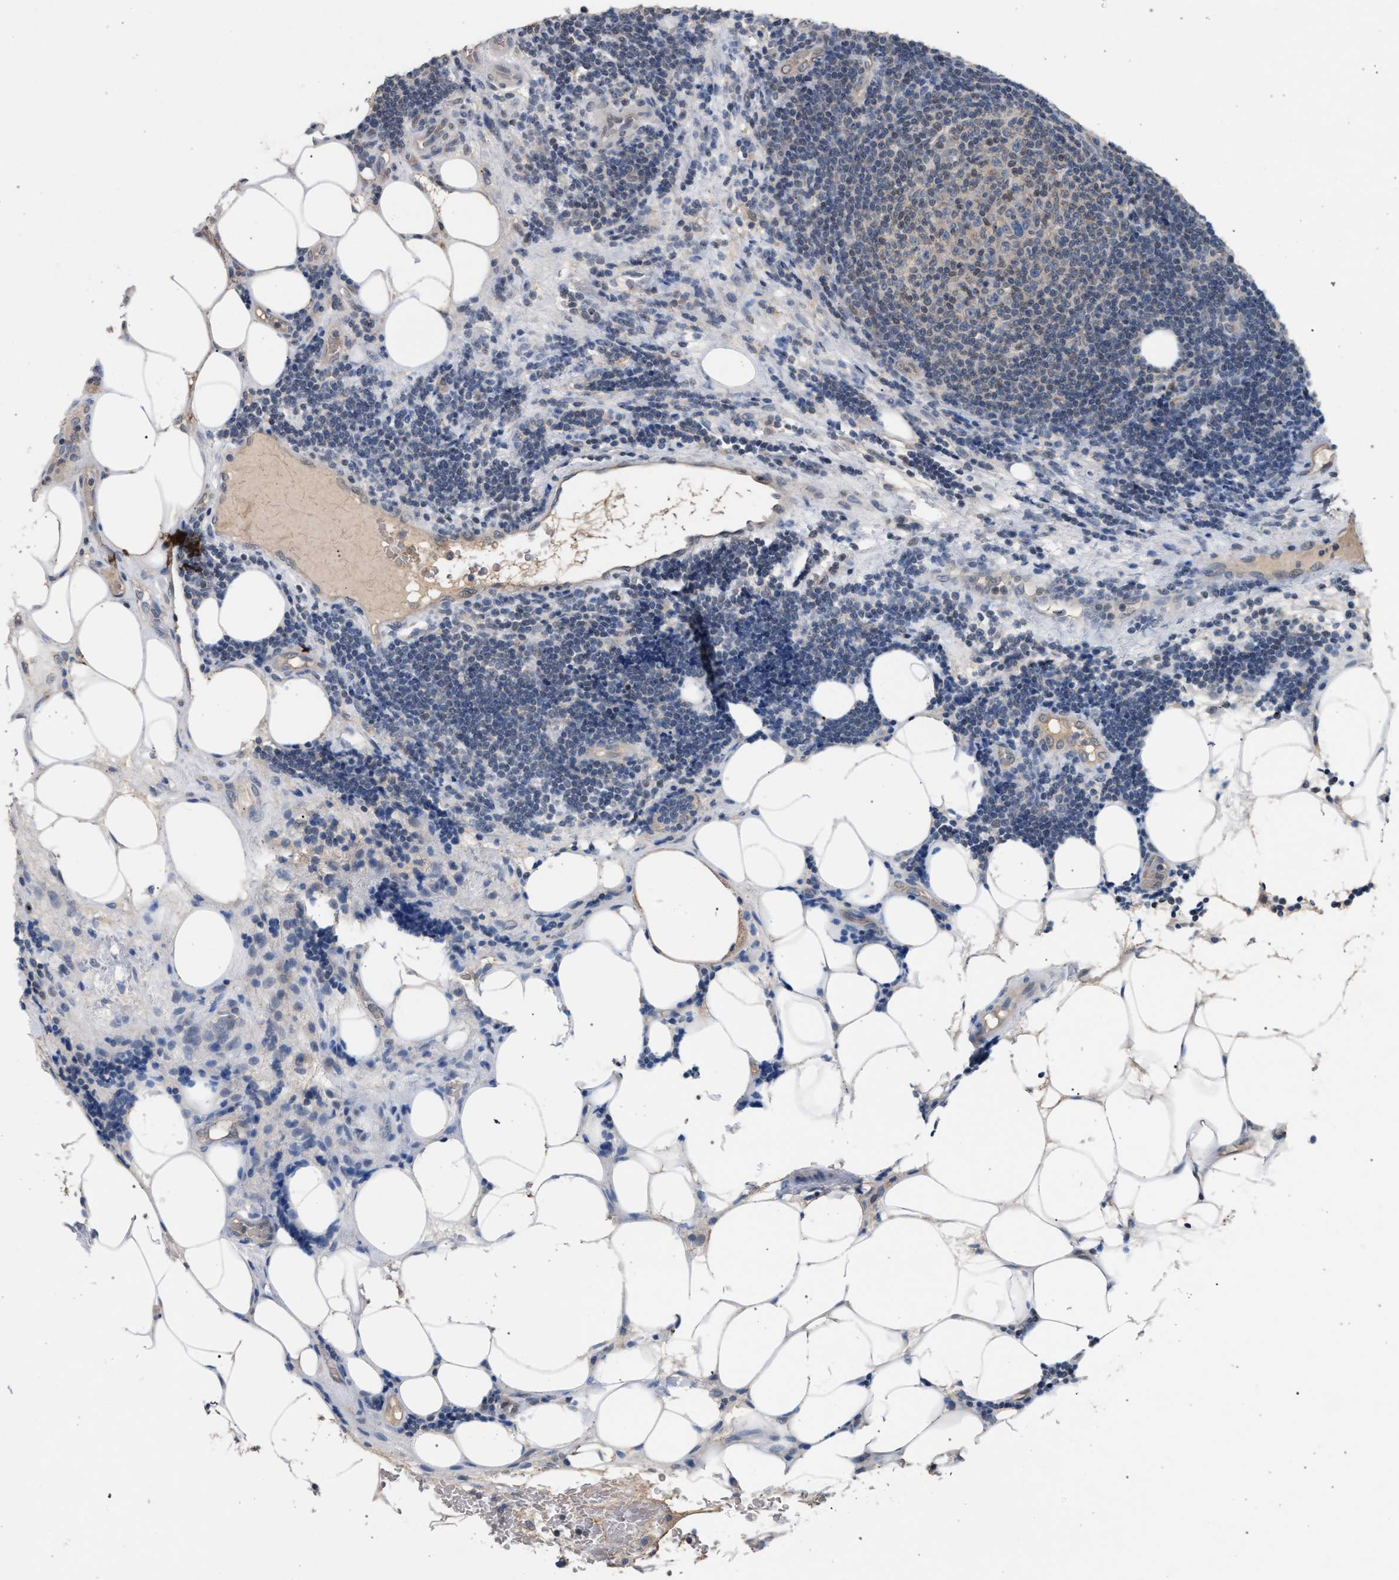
{"staining": {"intensity": "negative", "quantity": "none", "location": "none"}, "tissue": "lymphoma", "cell_type": "Tumor cells", "image_type": "cancer", "snomed": [{"axis": "morphology", "description": "Malignant lymphoma, non-Hodgkin's type, Low grade"}, {"axis": "topography", "description": "Lymph node"}], "caption": "Immunohistochemistry photomicrograph of neoplastic tissue: low-grade malignant lymphoma, non-Hodgkin's type stained with DAB (3,3'-diaminobenzidine) displays no significant protein positivity in tumor cells.", "gene": "TECPR1", "patient": {"sex": "male", "age": 83}}